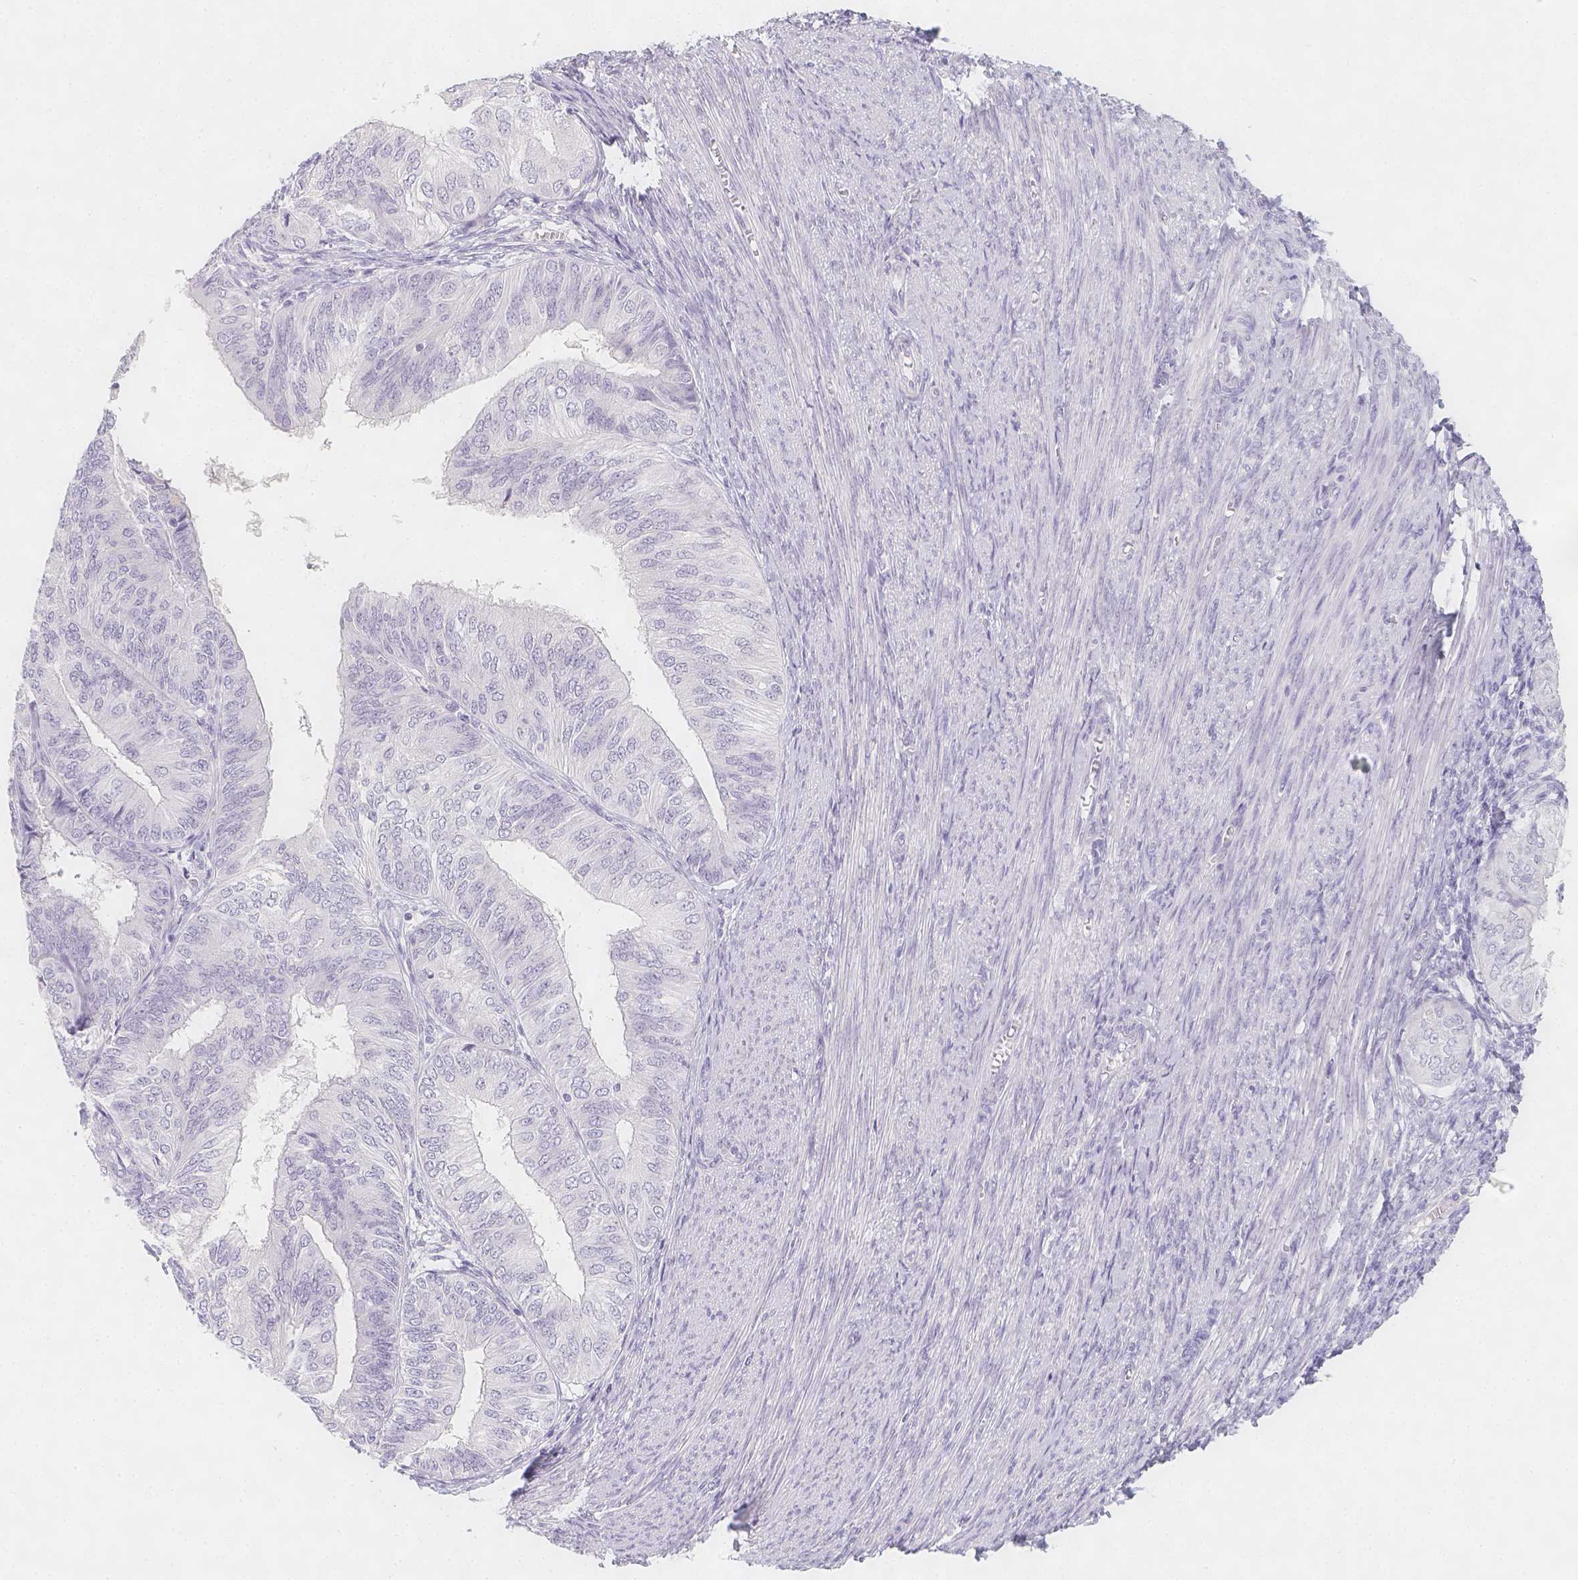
{"staining": {"intensity": "negative", "quantity": "none", "location": "none"}, "tissue": "endometrial cancer", "cell_type": "Tumor cells", "image_type": "cancer", "snomed": [{"axis": "morphology", "description": "Adenocarcinoma, NOS"}, {"axis": "topography", "description": "Endometrium"}], "caption": "This is an immunohistochemistry (IHC) photomicrograph of endometrial cancer. There is no staining in tumor cells.", "gene": "SLC18A1", "patient": {"sex": "female", "age": 58}}